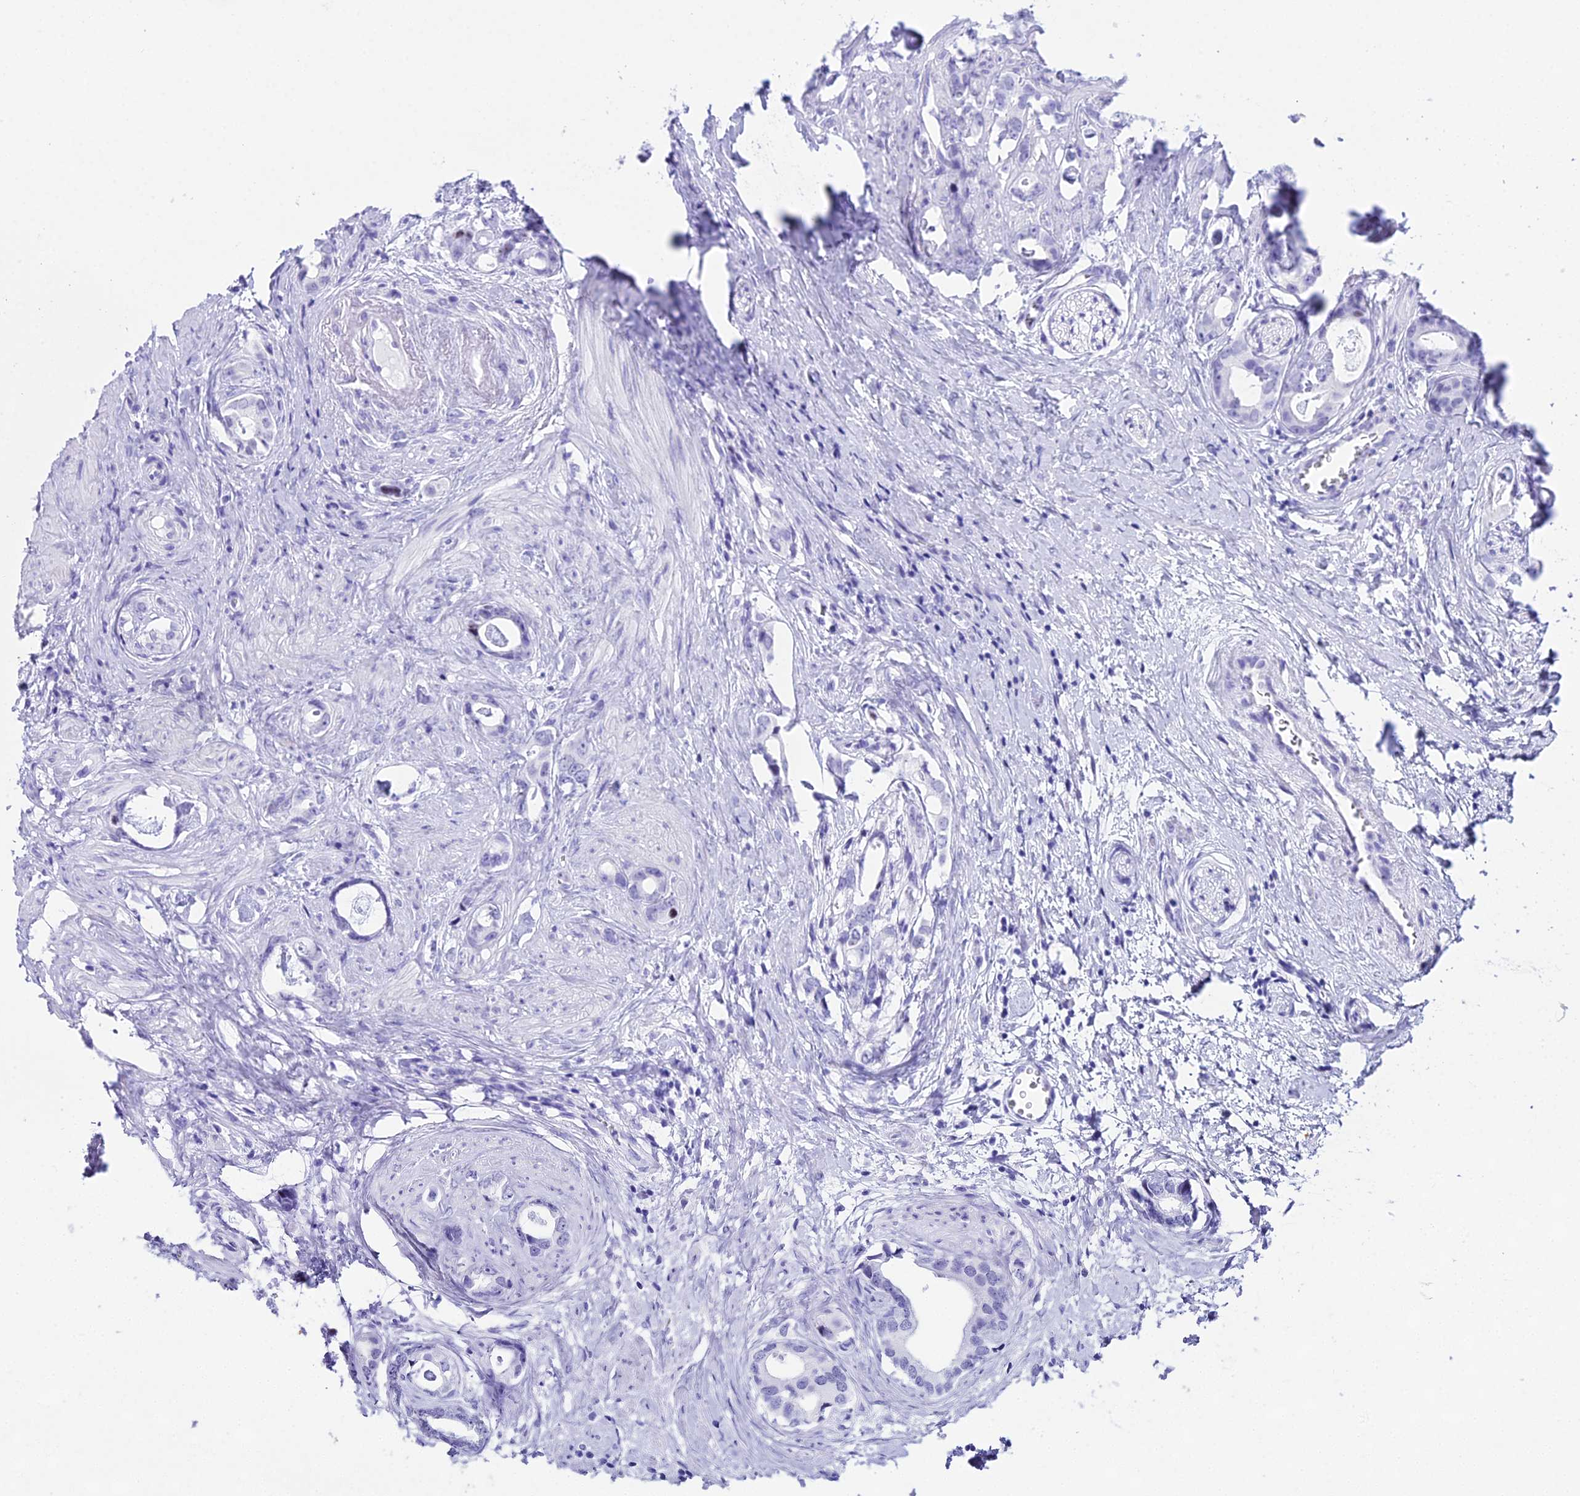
{"staining": {"intensity": "negative", "quantity": "none", "location": "none"}, "tissue": "prostate cancer", "cell_type": "Tumor cells", "image_type": "cancer", "snomed": [{"axis": "morphology", "description": "Adenocarcinoma, Low grade"}, {"axis": "topography", "description": "Prostate"}], "caption": "Adenocarcinoma (low-grade) (prostate) stained for a protein using immunohistochemistry displays no positivity tumor cells.", "gene": "RNPS1", "patient": {"sex": "male", "age": 63}}